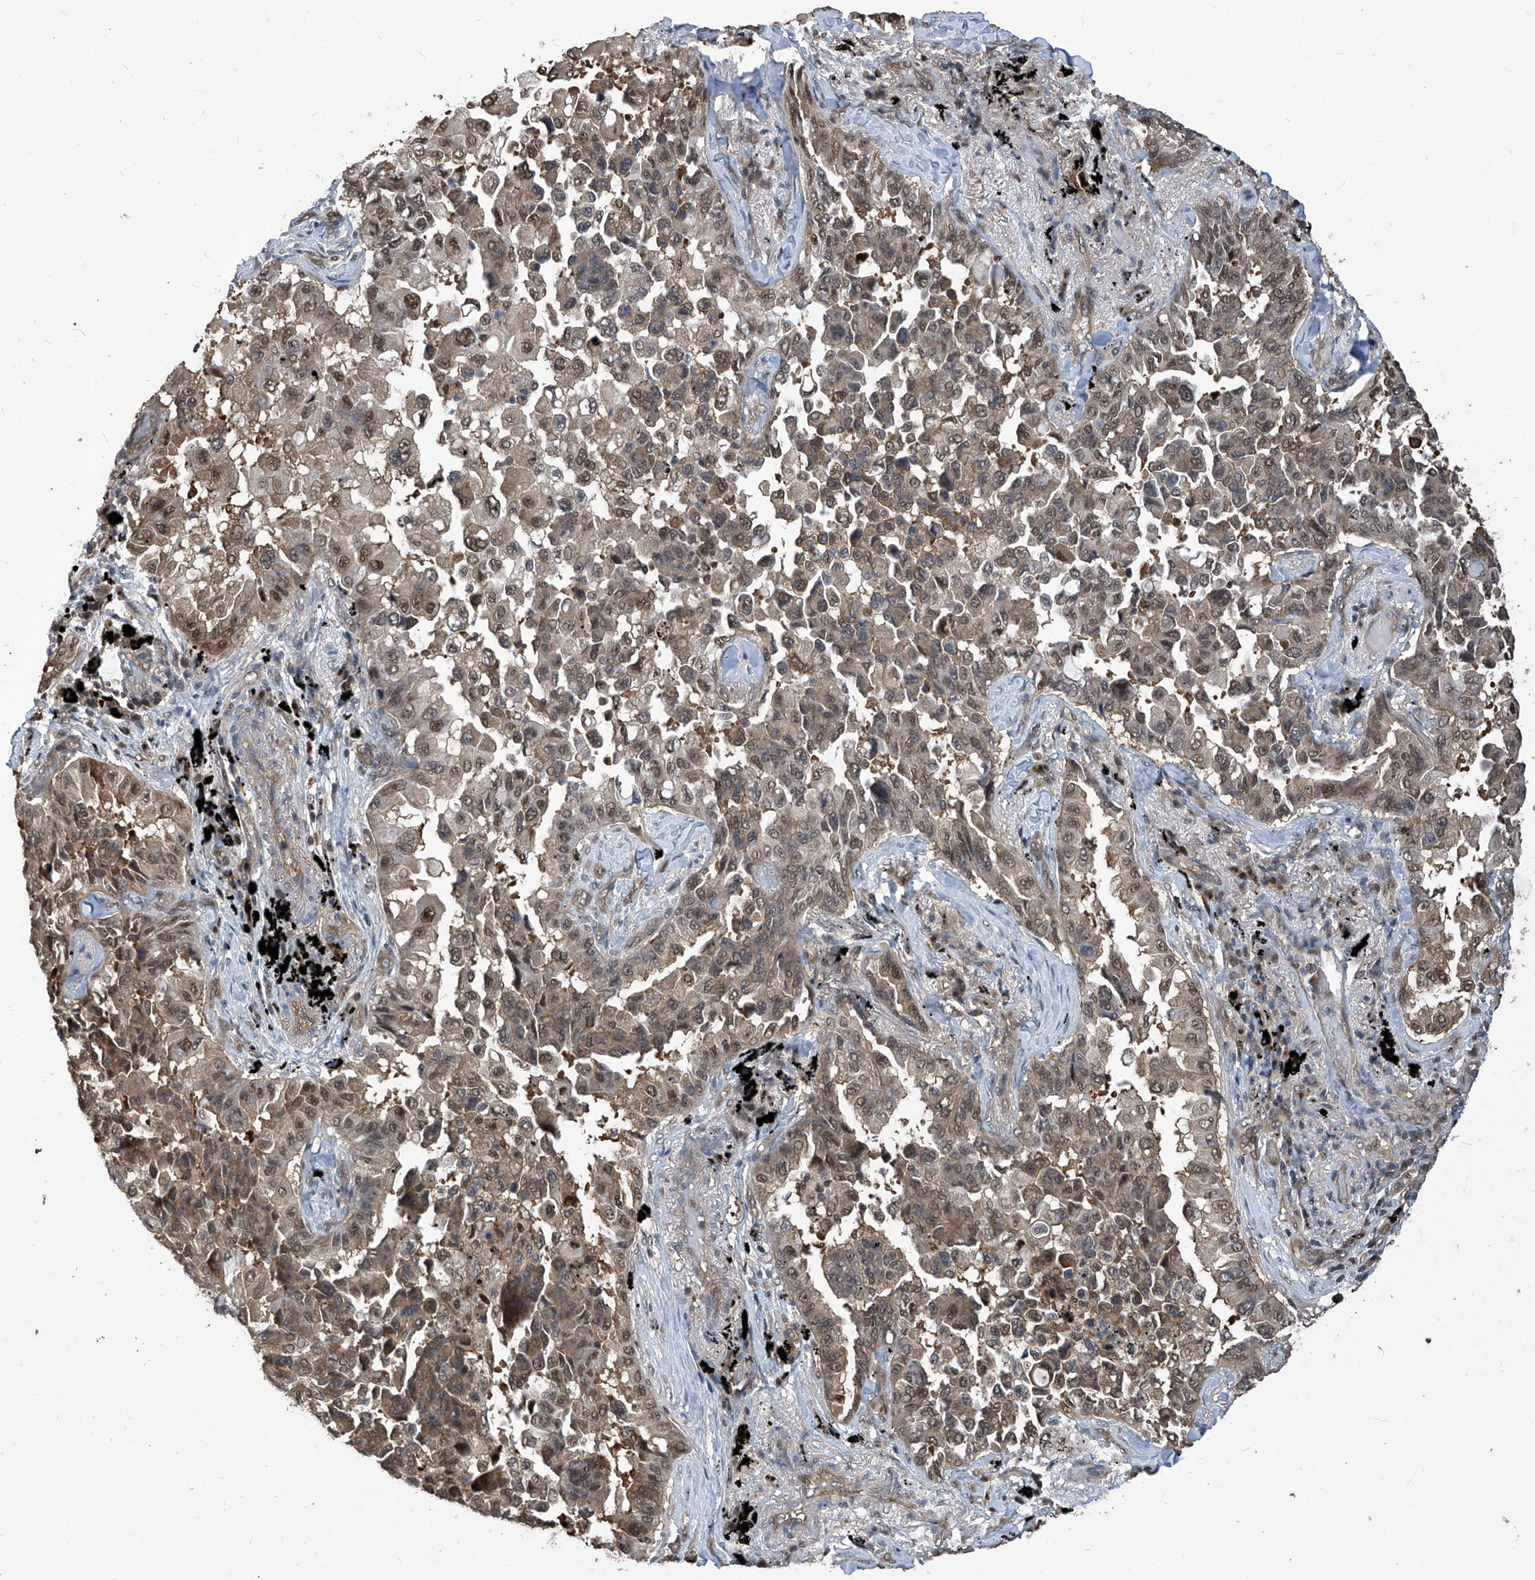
{"staining": {"intensity": "strong", "quantity": ">75%", "location": "cytoplasmic/membranous,nuclear"}, "tissue": "lung cancer", "cell_type": "Tumor cells", "image_type": "cancer", "snomed": [{"axis": "morphology", "description": "Adenocarcinoma, NOS"}, {"axis": "topography", "description": "Lung"}], "caption": "Strong cytoplasmic/membranous and nuclear protein staining is identified in about >75% of tumor cells in lung cancer.", "gene": "PSMB1", "patient": {"sex": "female", "age": 67}}